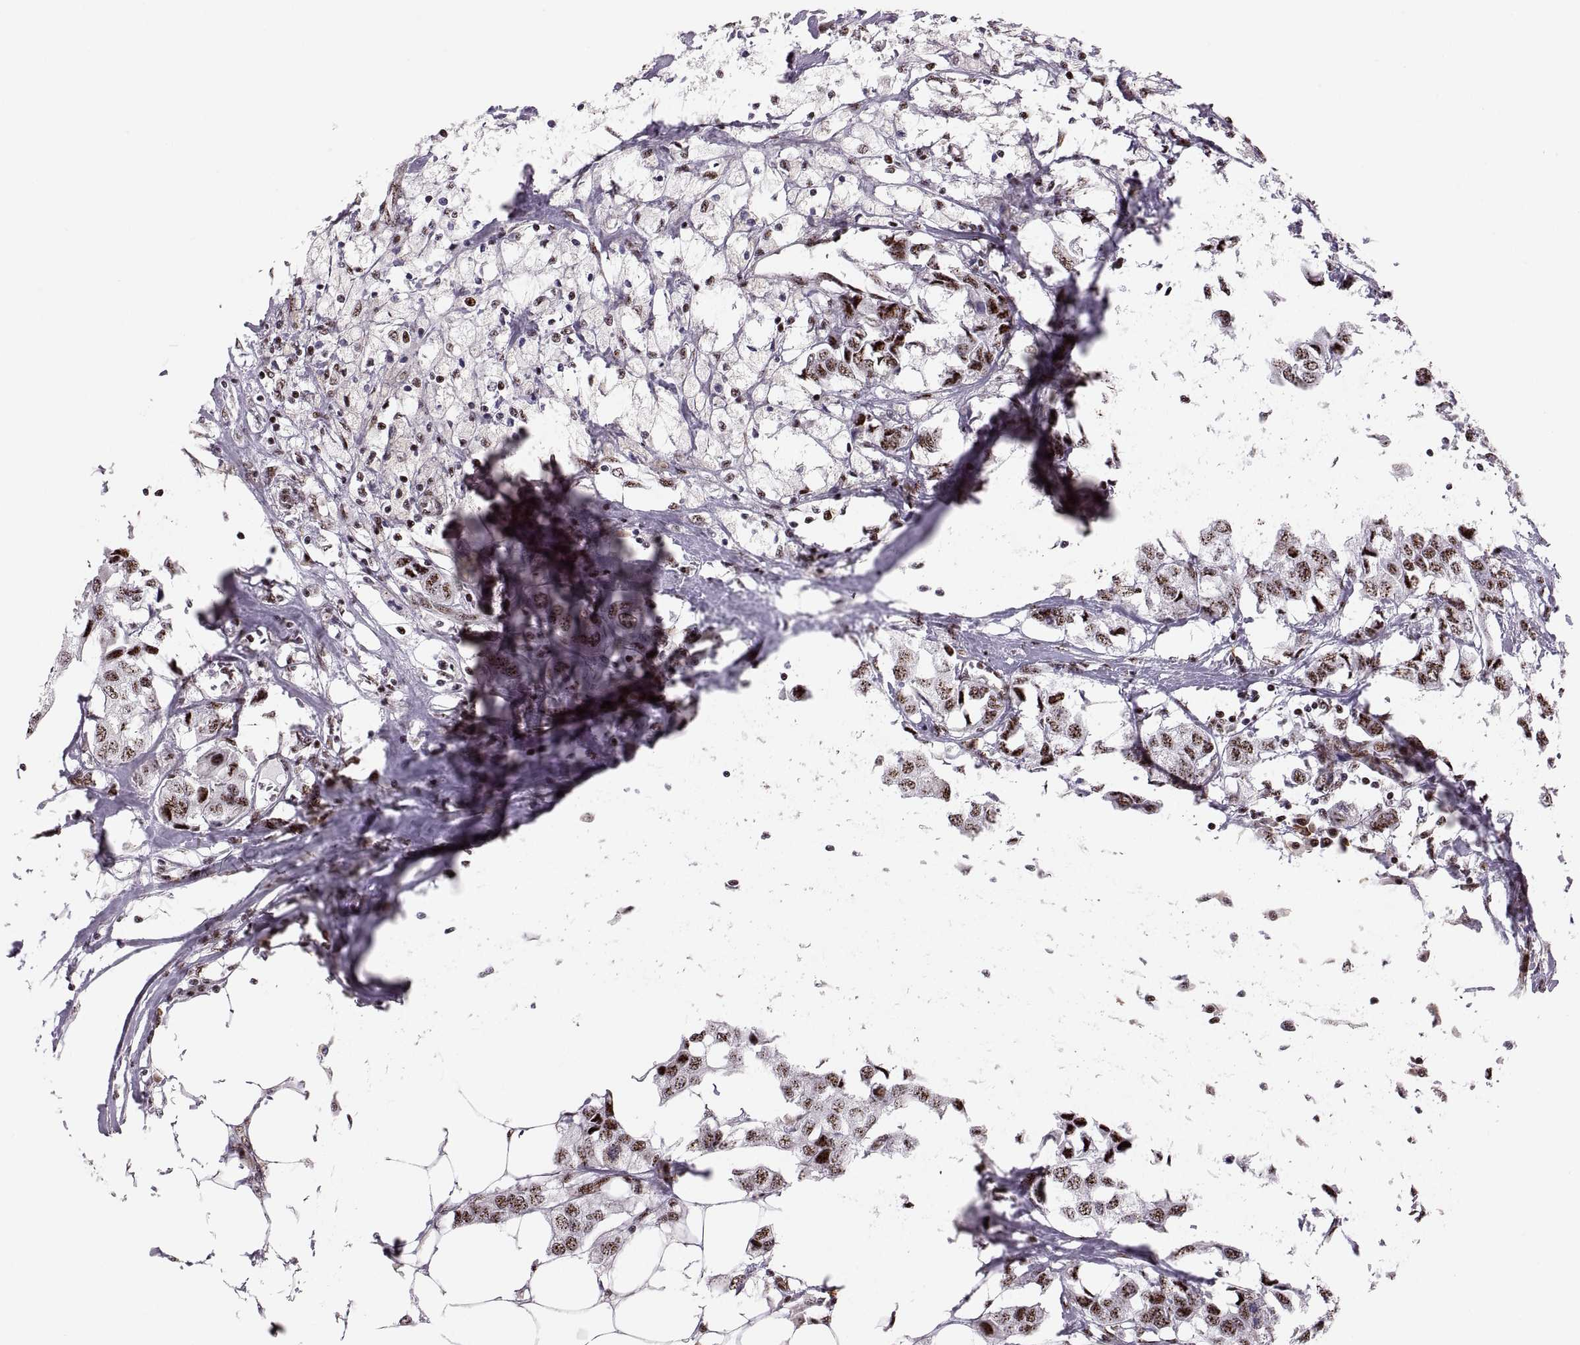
{"staining": {"intensity": "strong", "quantity": ">75%", "location": "nuclear"}, "tissue": "breast cancer", "cell_type": "Tumor cells", "image_type": "cancer", "snomed": [{"axis": "morphology", "description": "Duct carcinoma"}, {"axis": "topography", "description": "Breast"}], "caption": "High-power microscopy captured an immunohistochemistry (IHC) micrograph of breast cancer, revealing strong nuclear positivity in about >75% of tumor cells. The staining was performed using DAB (3,3'-diaminobenzidine) to visualize the protein expression in brown, while the nuclei were stained in blue with hematoxylin (Magnification: 20x).", "gene": "ZCCHC17", "patient": {"sex": "female", "age": 80}}